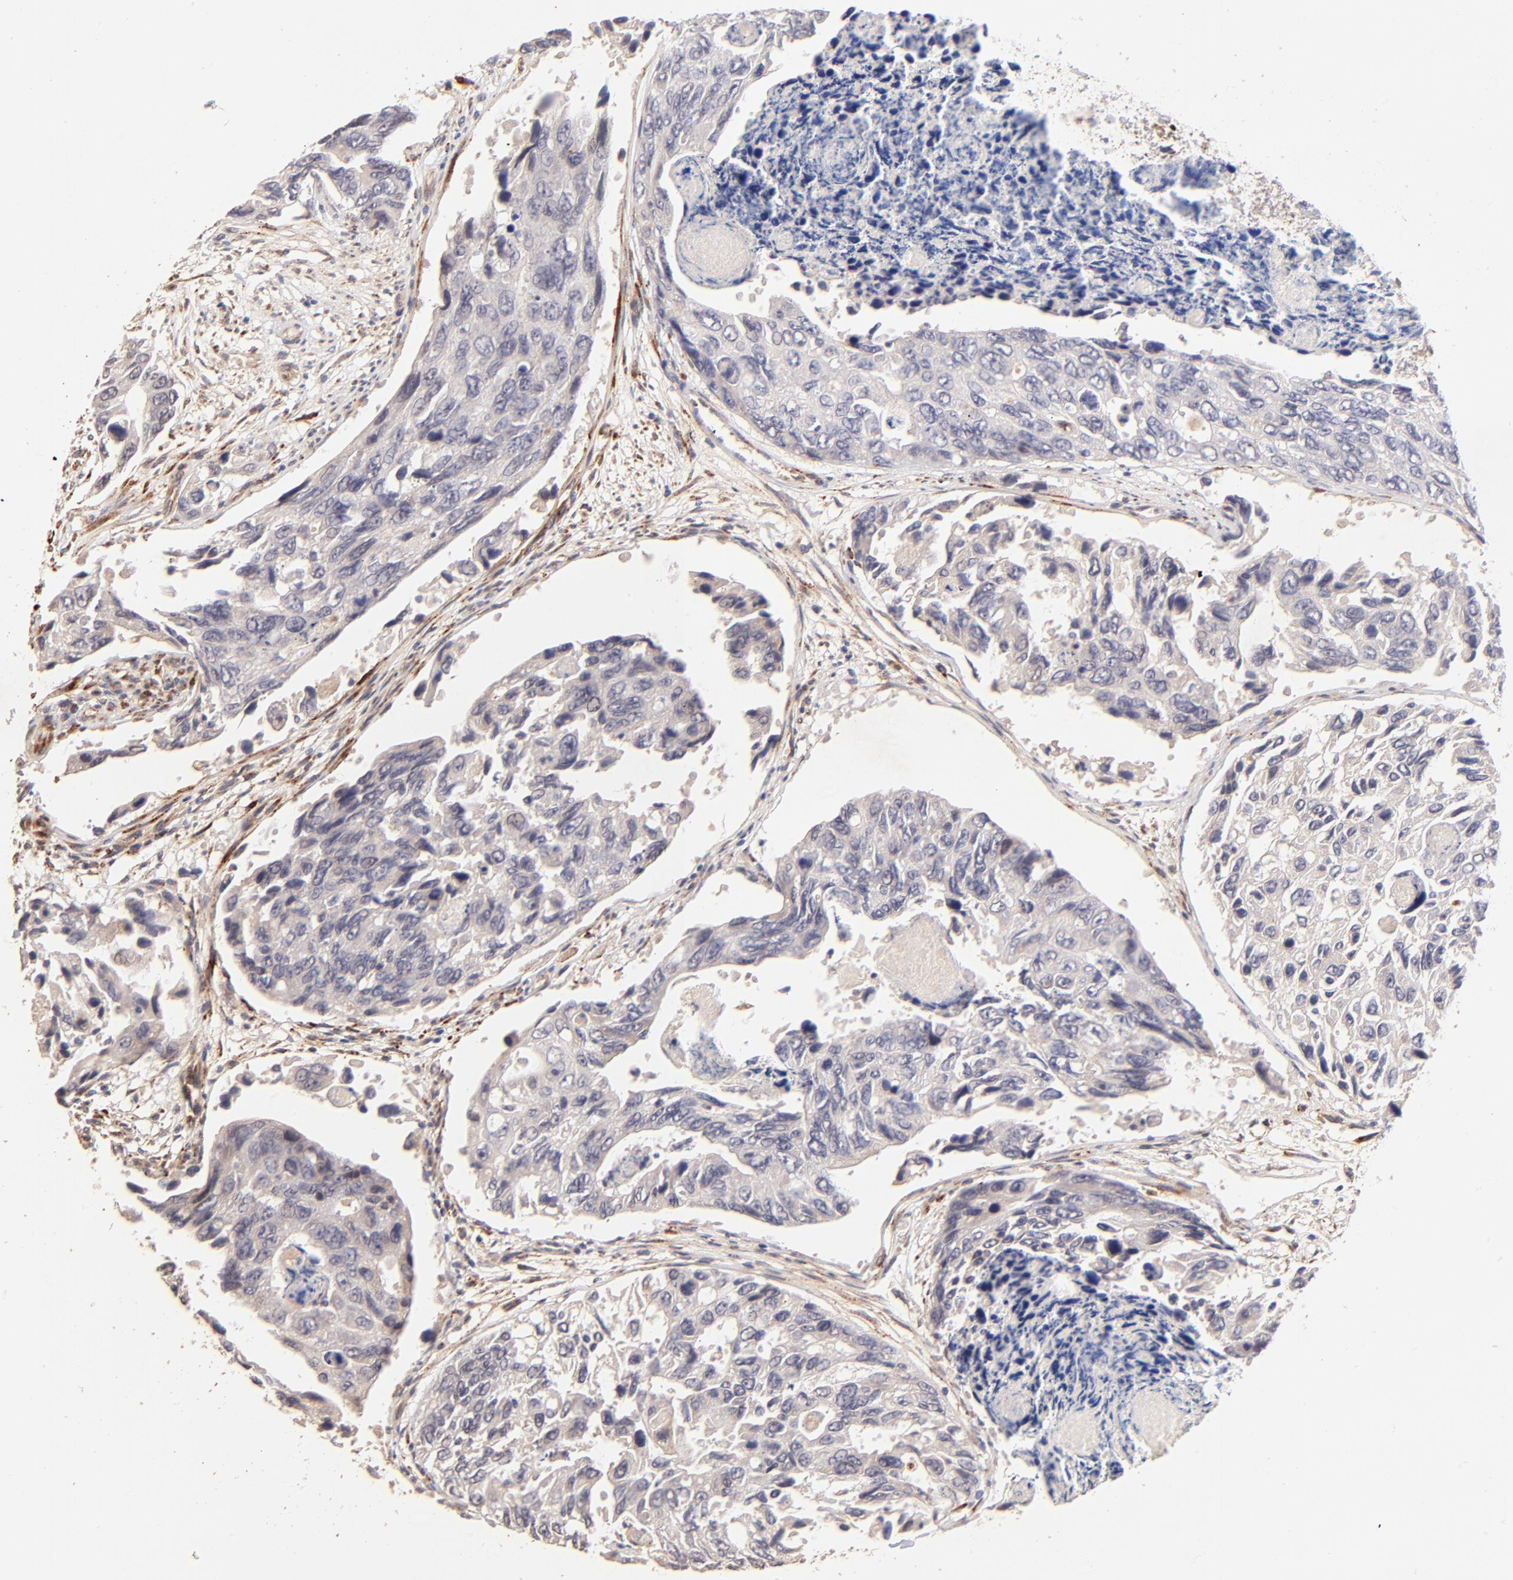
{"staining": {"intensity": "negative", "quantity": "none", "location": "none"}, "tissue": "colorectal cancer", "cell_type": "Tumor cells", "image_type": "cancer", "snomed": [{"axis": "morphology", "description": "Adenocarcinoma, NOS"}, {"axis": "topography", "description": "Colon"}], "caption": "Micrograph shows no protein positivity in tumor cells of colorectal adenocarcinoma tissue. (DAB immunohistochemistry (IHC) with hematoxylin counter stain).", "gene": "SPARC", "patient": {"sex": "female", "age": 86}}